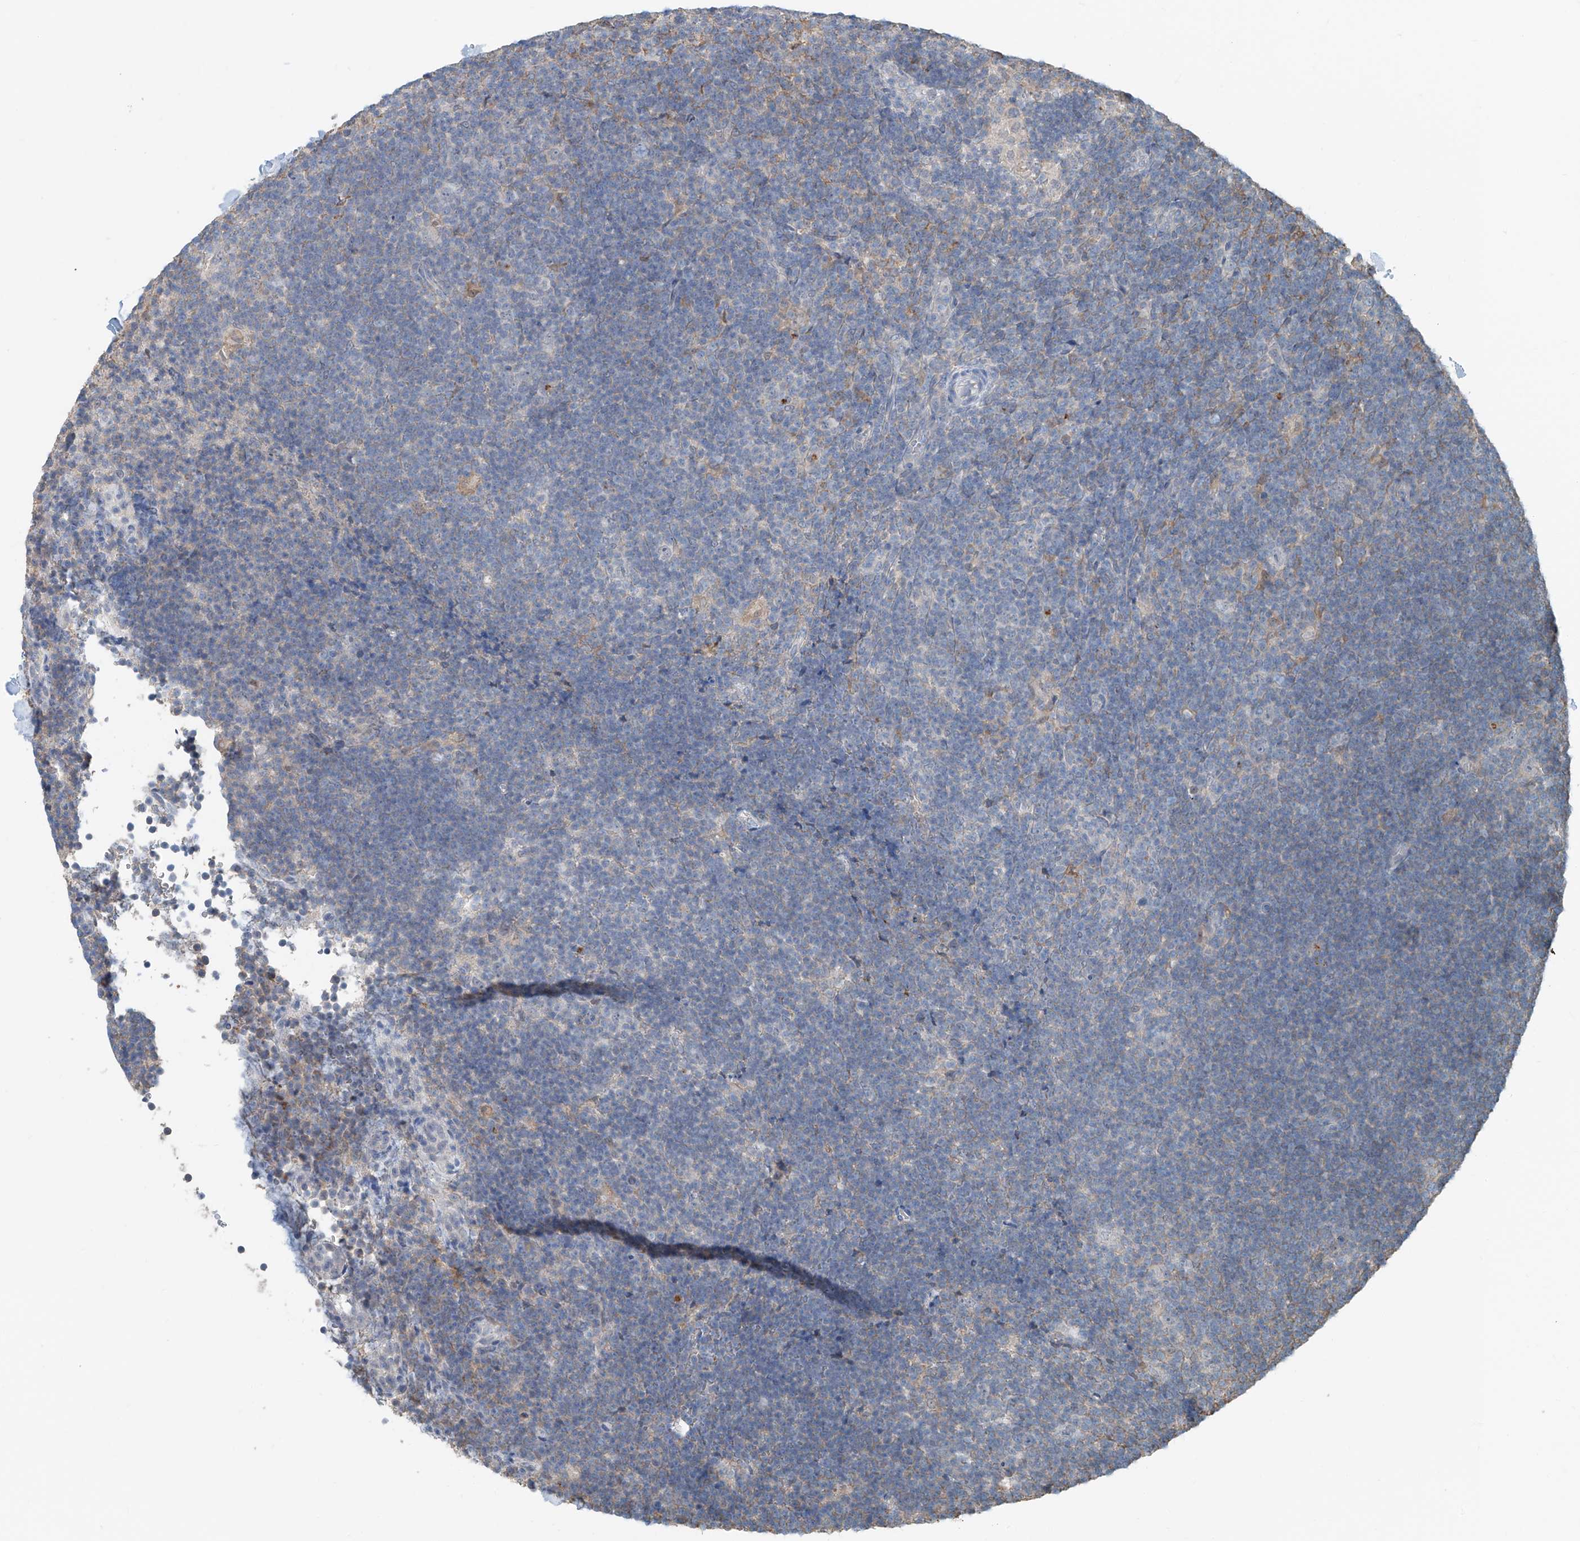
{"staining": {"intensity": "negative", "quantity": "none", "location": "none"}, "tissue": "lymphoma", "cell_type": "Tumor cells", "image_type": "cancer", "snomed": [{"axis": "morphology", "description": "Hodgkin's disease, NOS"}, {"axis": "topography", "description": "Lymph node"}], "caption": "Tumor cells show no significant protein expression in Hodgkin's disease.", "gene": "KCNK10", "patient": {"sex": "female", "age": 57}}